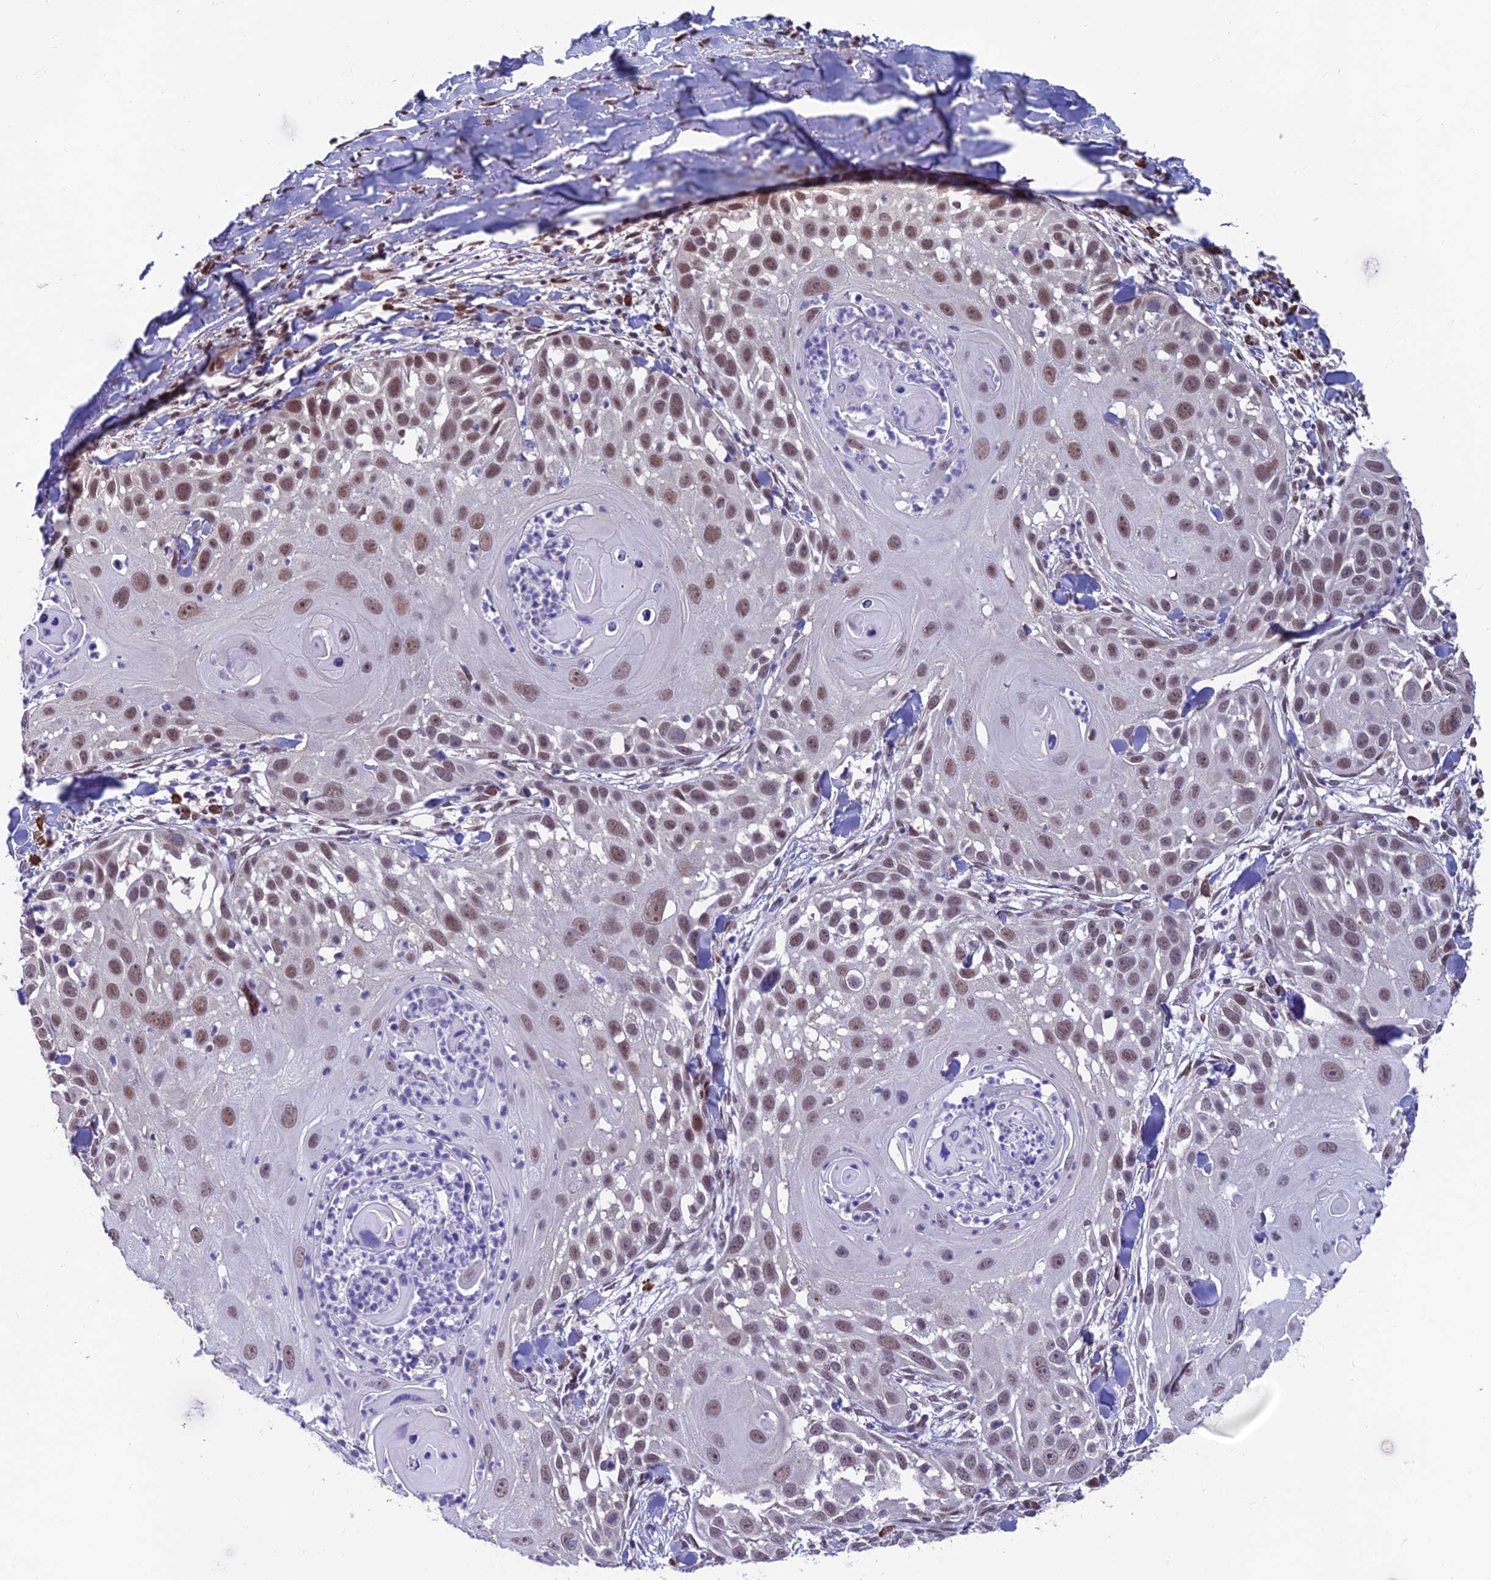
{"staining": {"intensity": "weak", "quantity": "25%-75%", "location": "nuclear"}, "tissue": "skin cancer", "cell_type": "Tumor cells", "image_type": "cancer", "snomed": [{"axis": "morphology", "description": "Squamous cell carcinoma, NOS"}, {"axis": "topography", "description": "Skin"}], "caption": "The histopathology image shows staining of skin cancer, revealing weak nuclear protein positivity (brown color) within tumor cells.", "gene": "KIAA1191", "patient": {"sex": "female", "age": 44}}